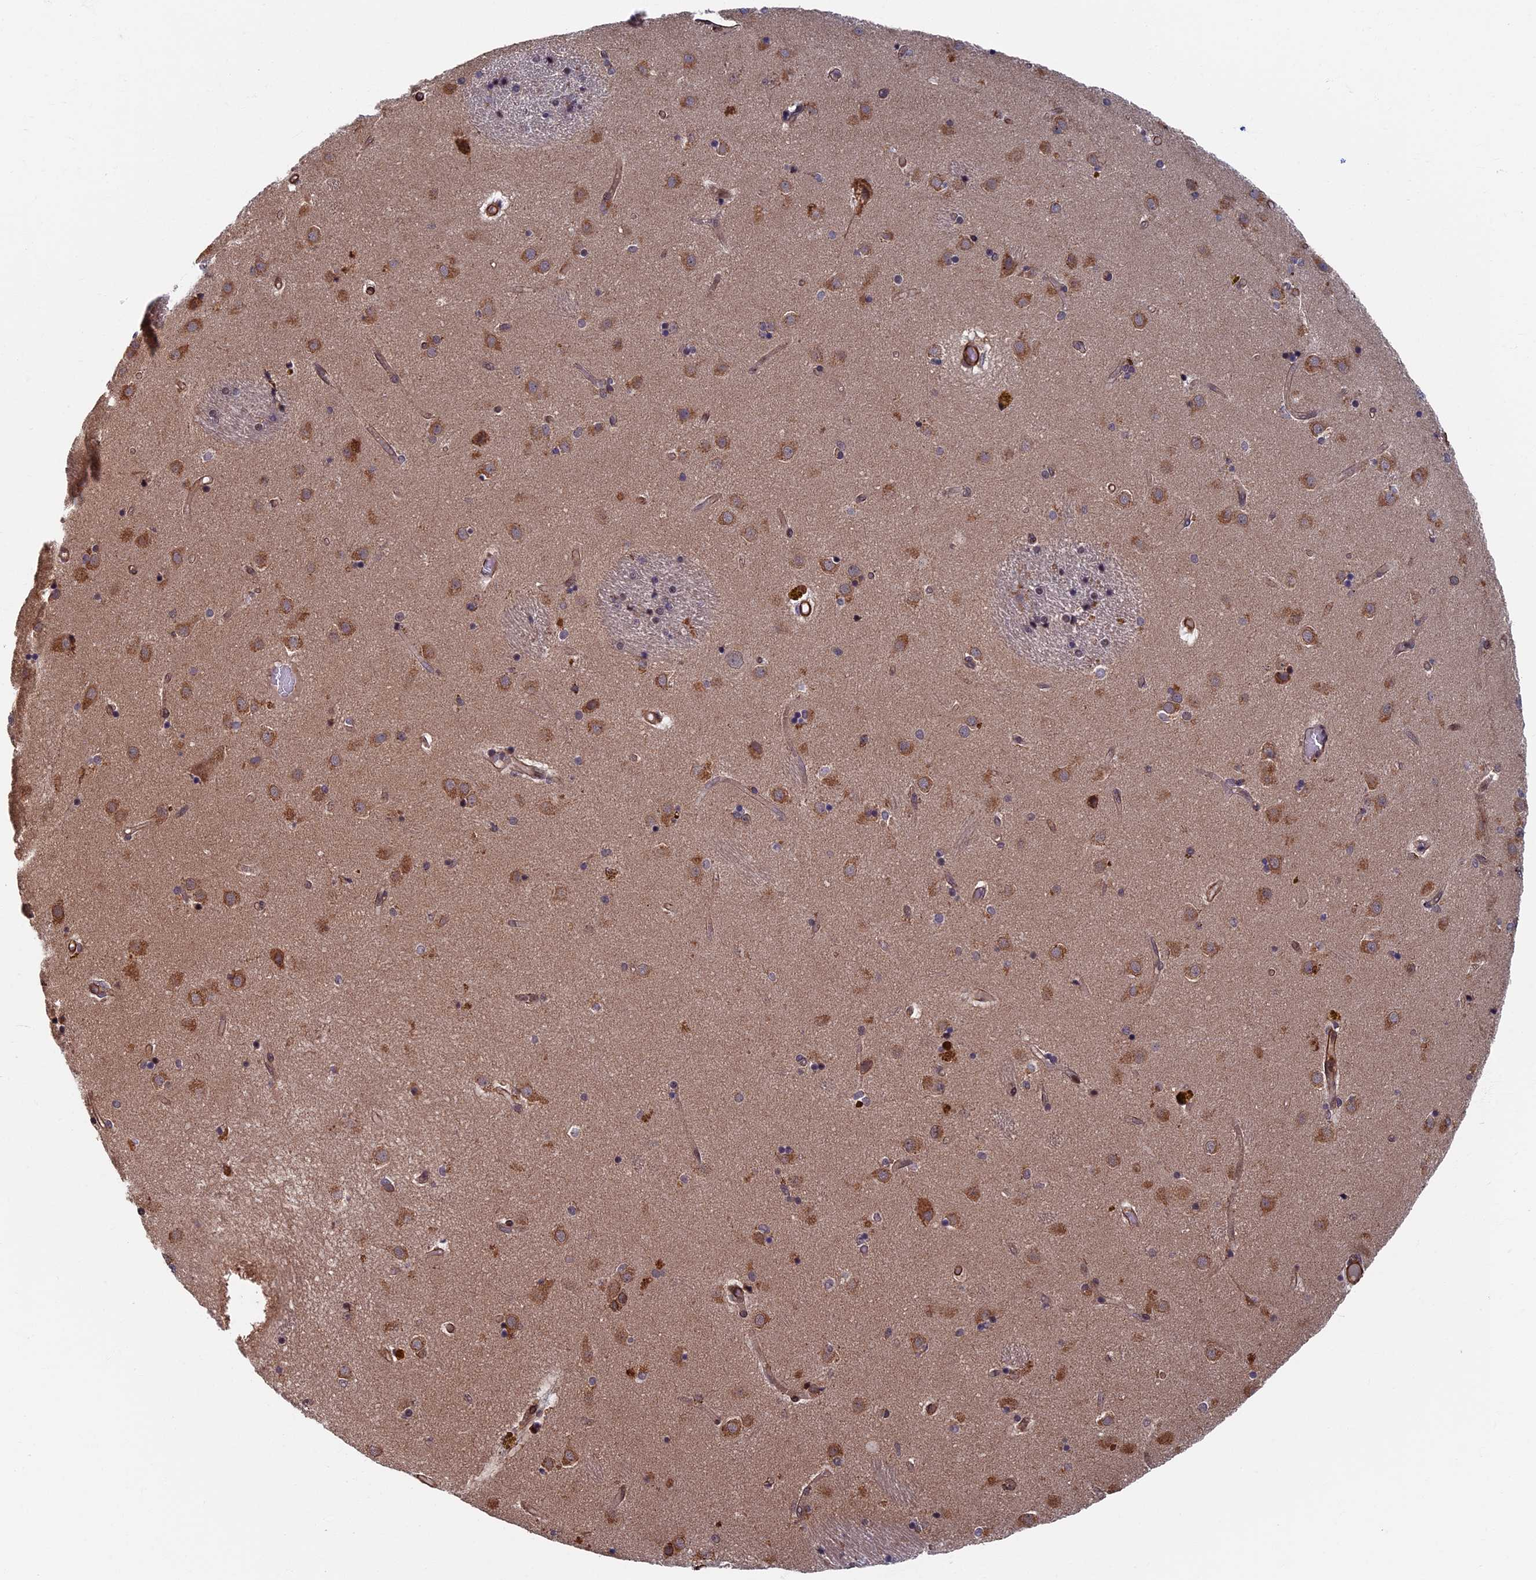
{"staining": {"intensity": "moderate", "quantity": "<25%", "location": "cytoplasmic/membranous"}, "tissue": "caudate", "cell_type": "Glial cells", "image_type": "normal", "snomed": [{"axis": "morphology", "description": "Normal tissue, NOS"}, {"axis": "topography", "description": "Lateral ventricle wall"}], "caption": "High-power microscopy captured an immunohistochemistry (IHC) image of unremarkable caudate, revealing moderate cytoplasmic/membranous positivity in approximately <25% of glial cells.", "gene": "CTDP1", "patient": {"sex": "male", "age": 70}}